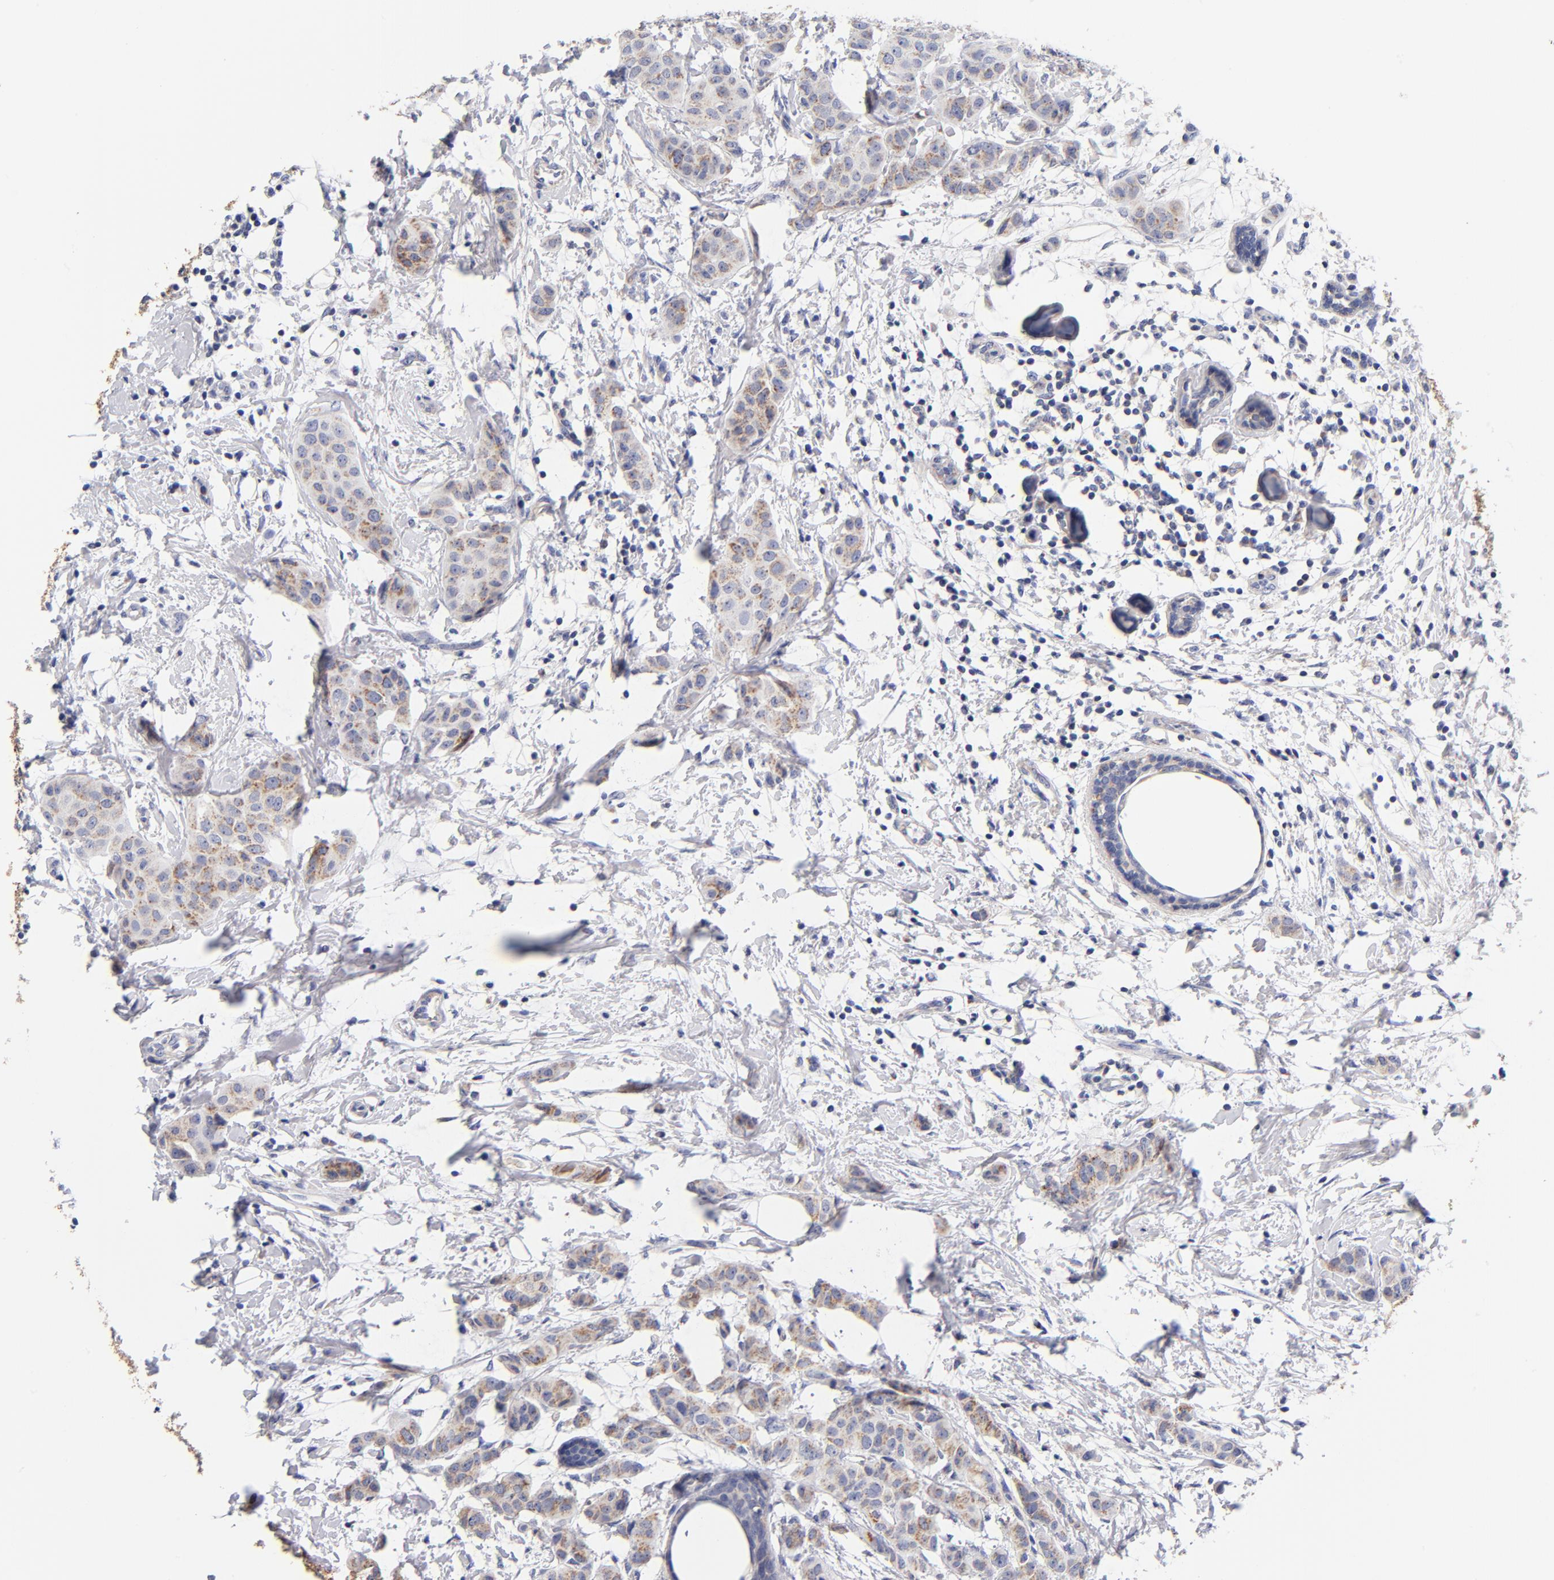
{"staining": {"intensity": "weak", "quantity": ">75%", "location": "cytoplasmic/membranous"}, "tissue": "breast cancer", "cell_type": "Tumor cells", "image_type": "cancer", "snomed": [{"axis": "morphology", "description": "Duct carcinoma"}, {"axis": "topography", "description": "Breast"}], "caption": "Breast intraductal carcinoma tissue demonstrates weak cytoplasmic/membranous positivity in approximately >75% of tumor cells The protein of interest is stained brown, and the nuclei are stained in blue (DAB (3,3'-diaminobenzidine) IHC with brightfield microscopy, high magnification).", "gene": "ECHS1", "patient": {"sex": "female", "age": 40}}